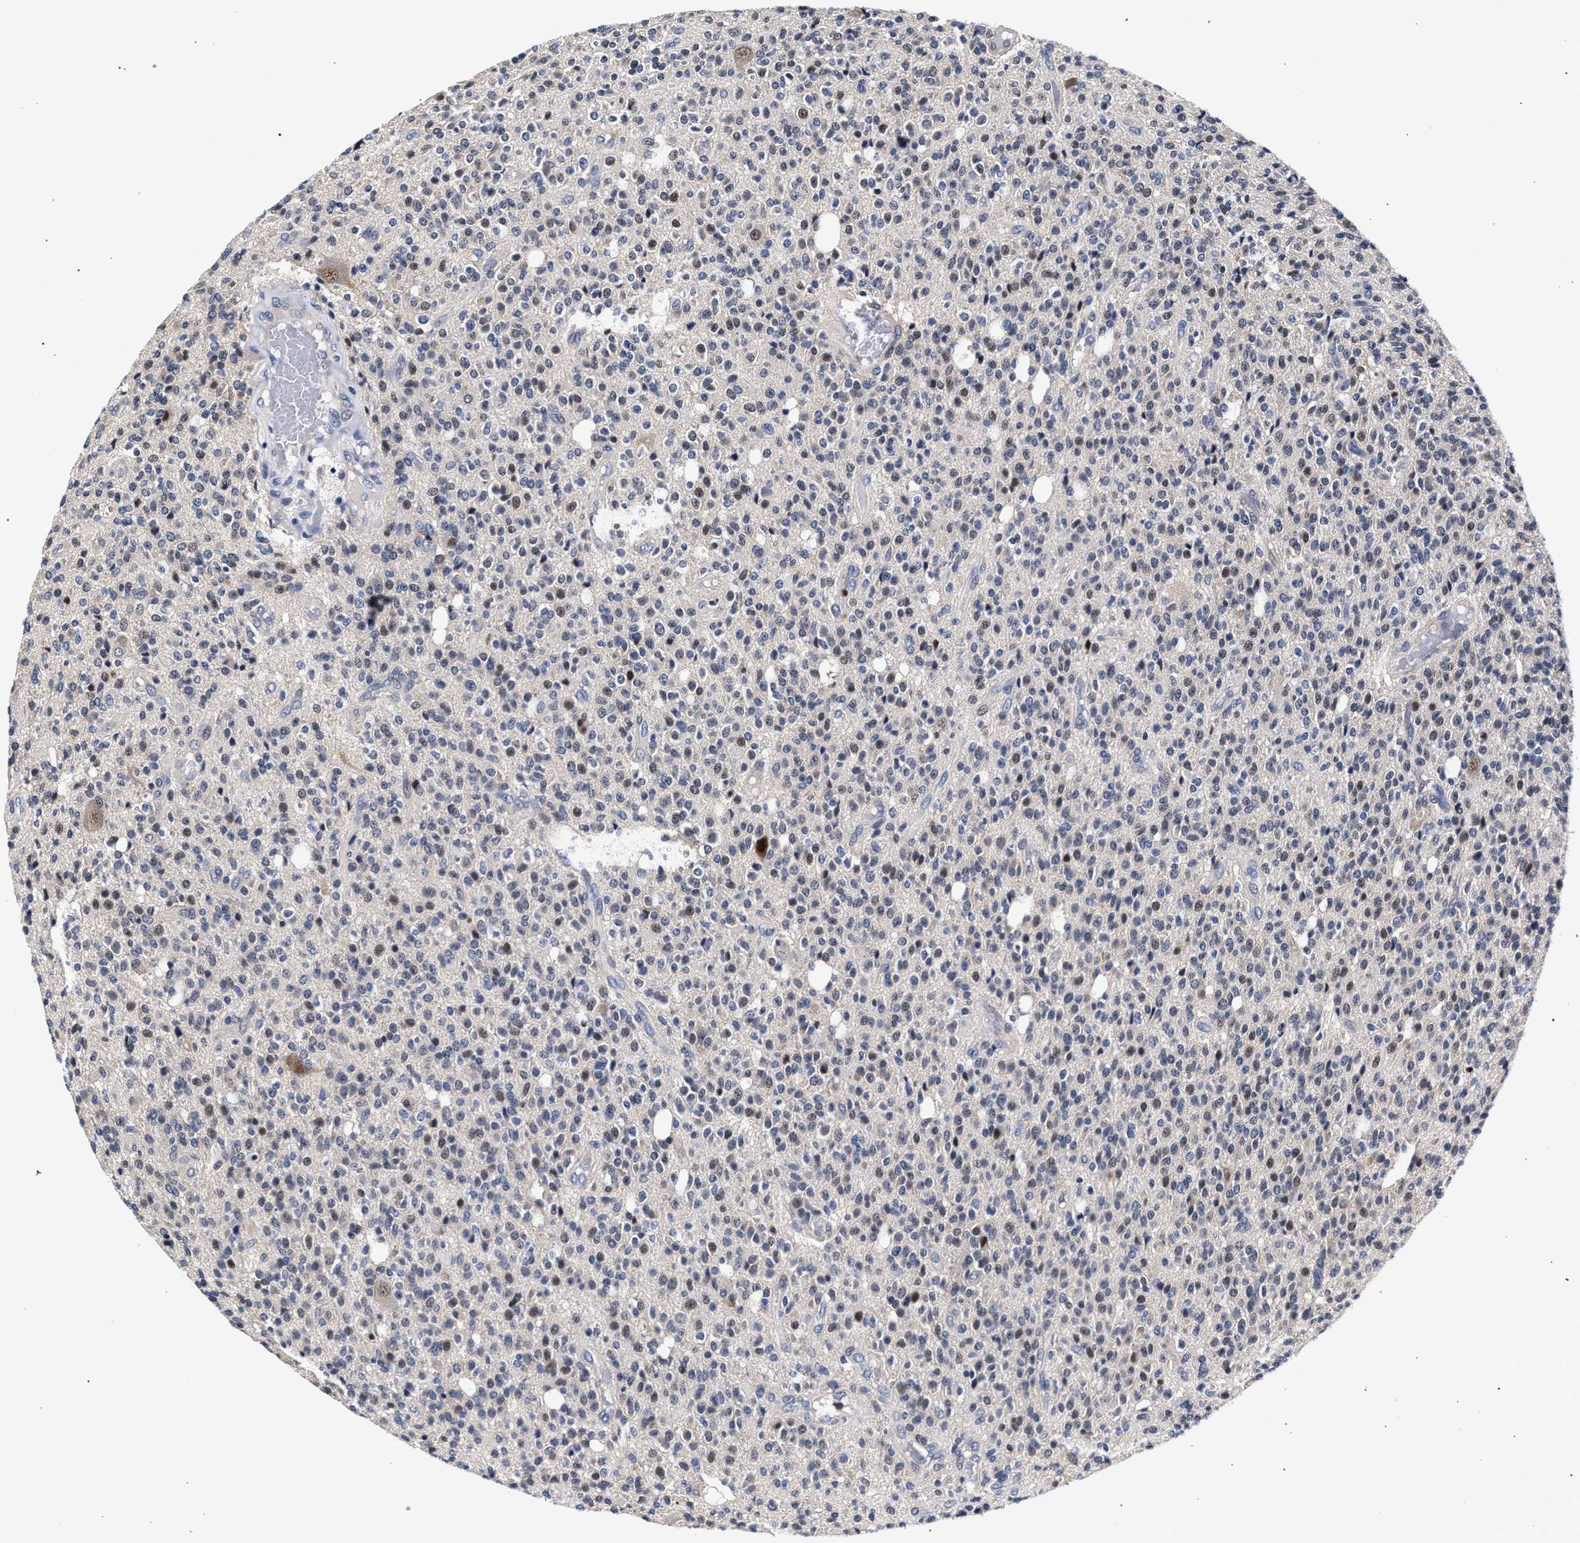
{"staining": {"intensity": "weak", "quantity": "<25%", "location": "nuclear"}, "tissue": "glioma", "cell_type": "Tumor cells", "image_type": "cancer", "snomed": [{"axis": "morphology", "description": "Glioma, malignant, High grade"}, {"axis": "topography", "description": "Brain"}], "caption": "This is an immunohistochemistry (IHC) image of glioma. There is no staining in tumor cells.", "gene": "ZNF462", "patient": {"sex": "male", "age": 34}}